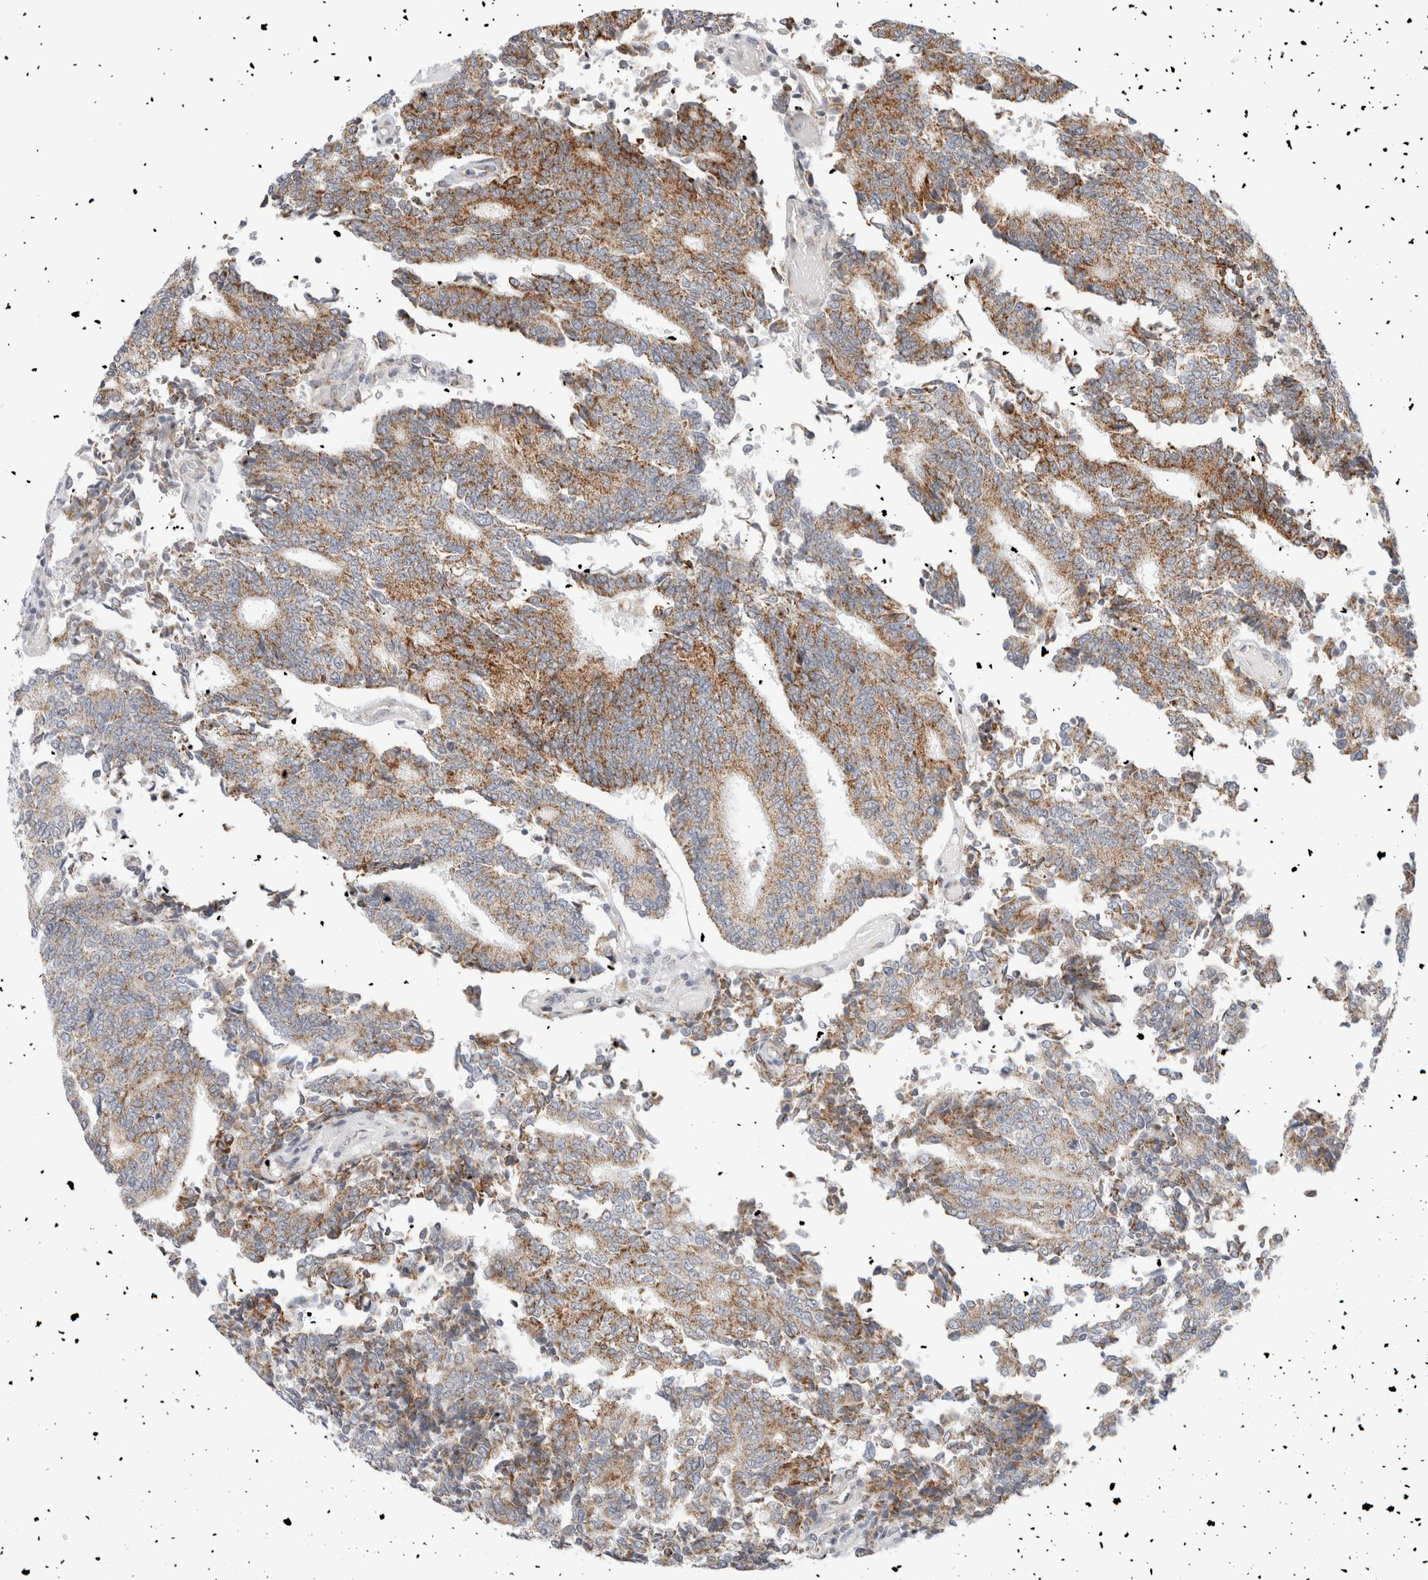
{"staining": {"intensity": "moderate", "quantity": ">75%", "location": "cytoplasmic/membranous"}, "tissue": "prostate cancer", "cell_type": "Tumor cells", "image_type": "cancer", "snomed": [{"axis": "morphology", "description": "Normal tissue, NOS"}, {"axis": "morphology", "description": "Adenocarcinoma, High grade"}, {"axis": "topography", "description": "Prostate"}, {"axis": "topography", "description": "Seminal veicle"}], "caption": "DAB immunohistochemical staining of prostate cancer displays moderate cytoplasmic/membranous protein staining in approximately >75% of tumor cells. (DAB (3,3'-diaminobenzidine) = brown stain, brightfield microscopy at high magnification).", "gene": "FAHD1", "patient": {"sex": "male", "age": 55}}